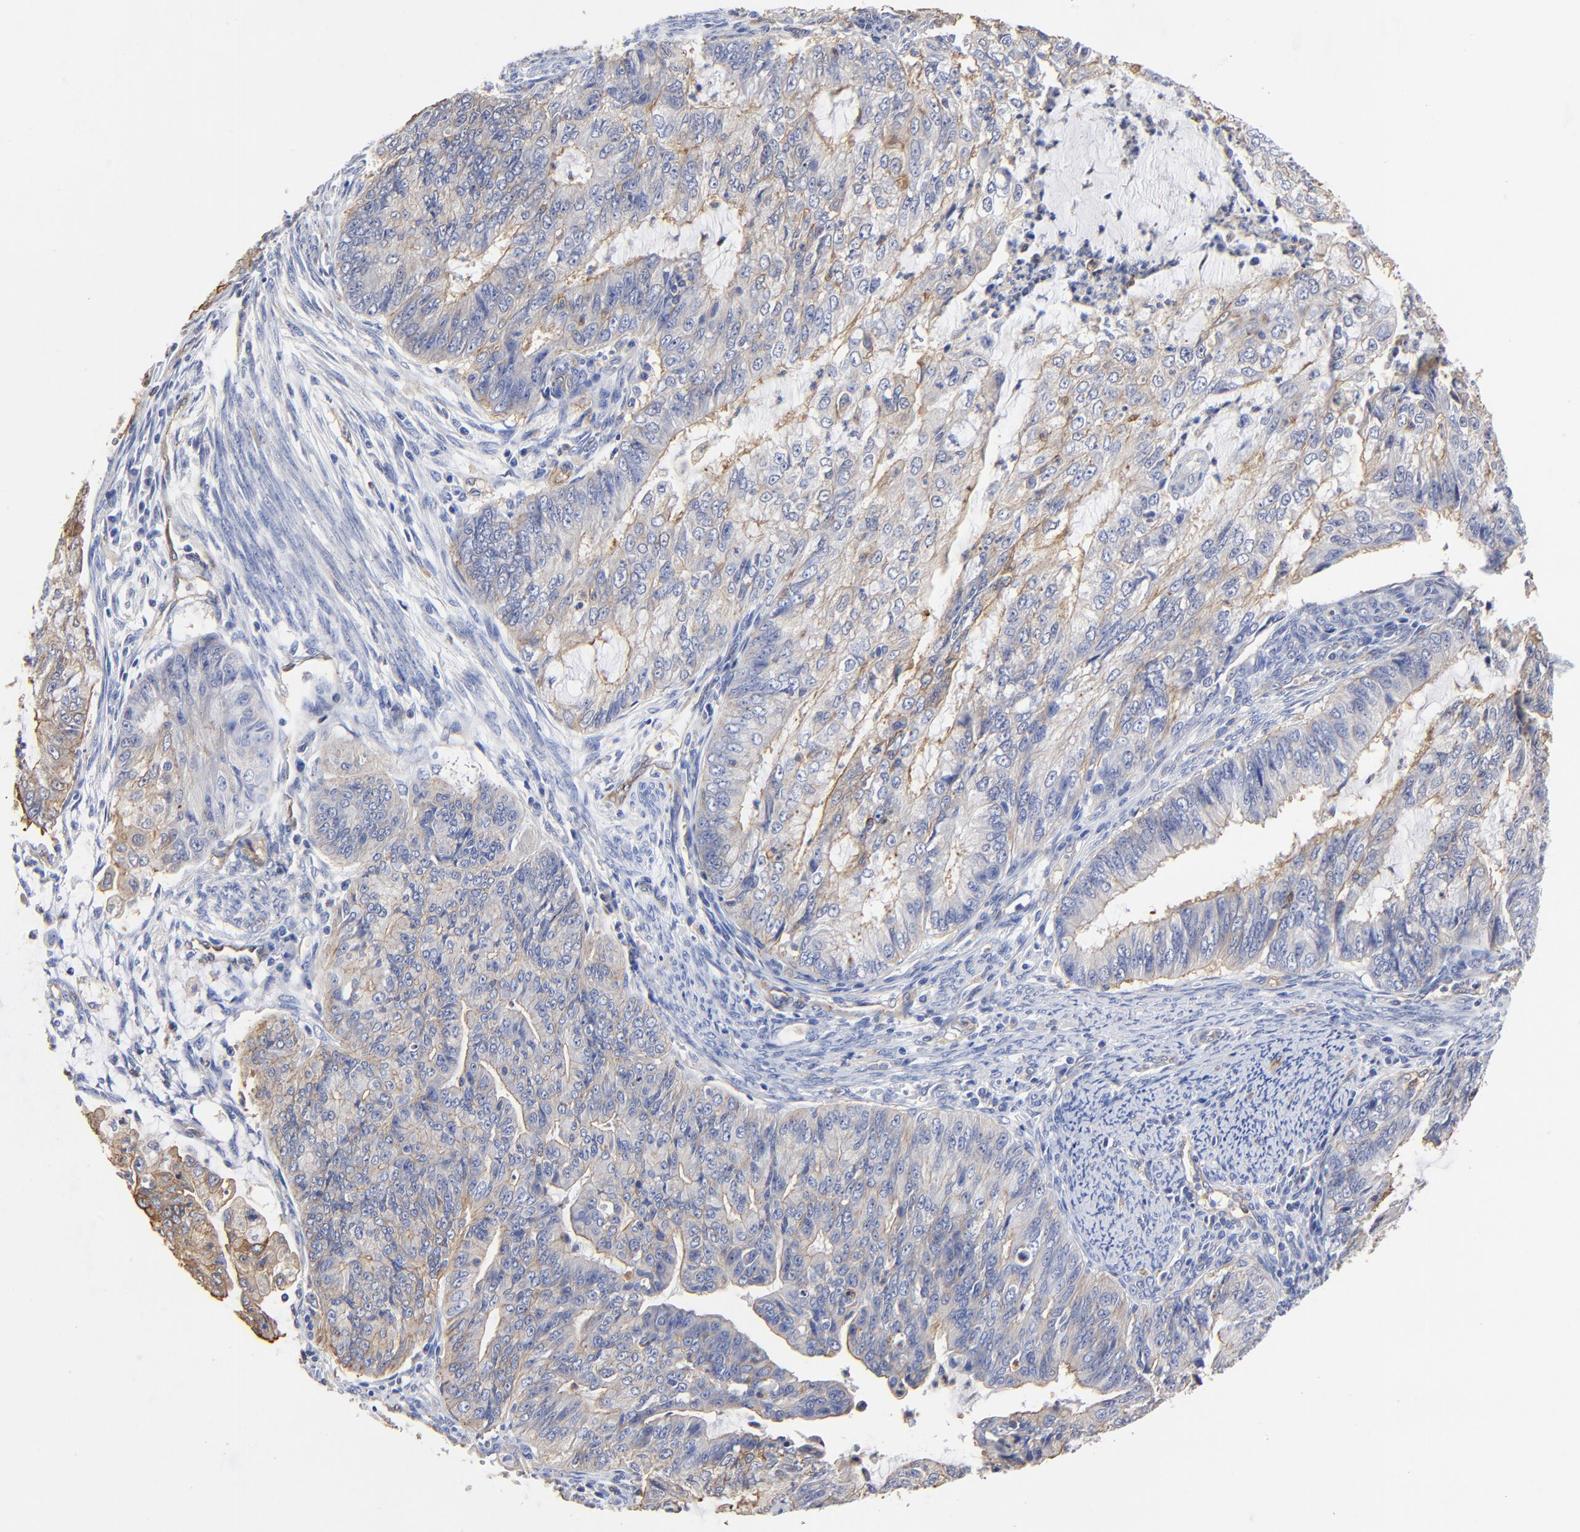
{"staining": {"intensity": "moderate", "quantity": "25%-75%", "location": "cytoplasmic/membranous"}, "tissue": "endometrial cancer", "cell_type": "Tumor cells", "image_type": "cancer", "snomed": [{"axis": "morphology", "description": "Adenocarcinoma, NOS"}, {"axis": "topography", "description": "Endometrium"}], "caption": "Moderate cytoplasmic/membranous positivity is appreciated in about 25%-75% of tumor cells in adenocarcinoma (endometrial).", "gene": "TAGLN2", "patient": {"sex": "female", "age": 75}}